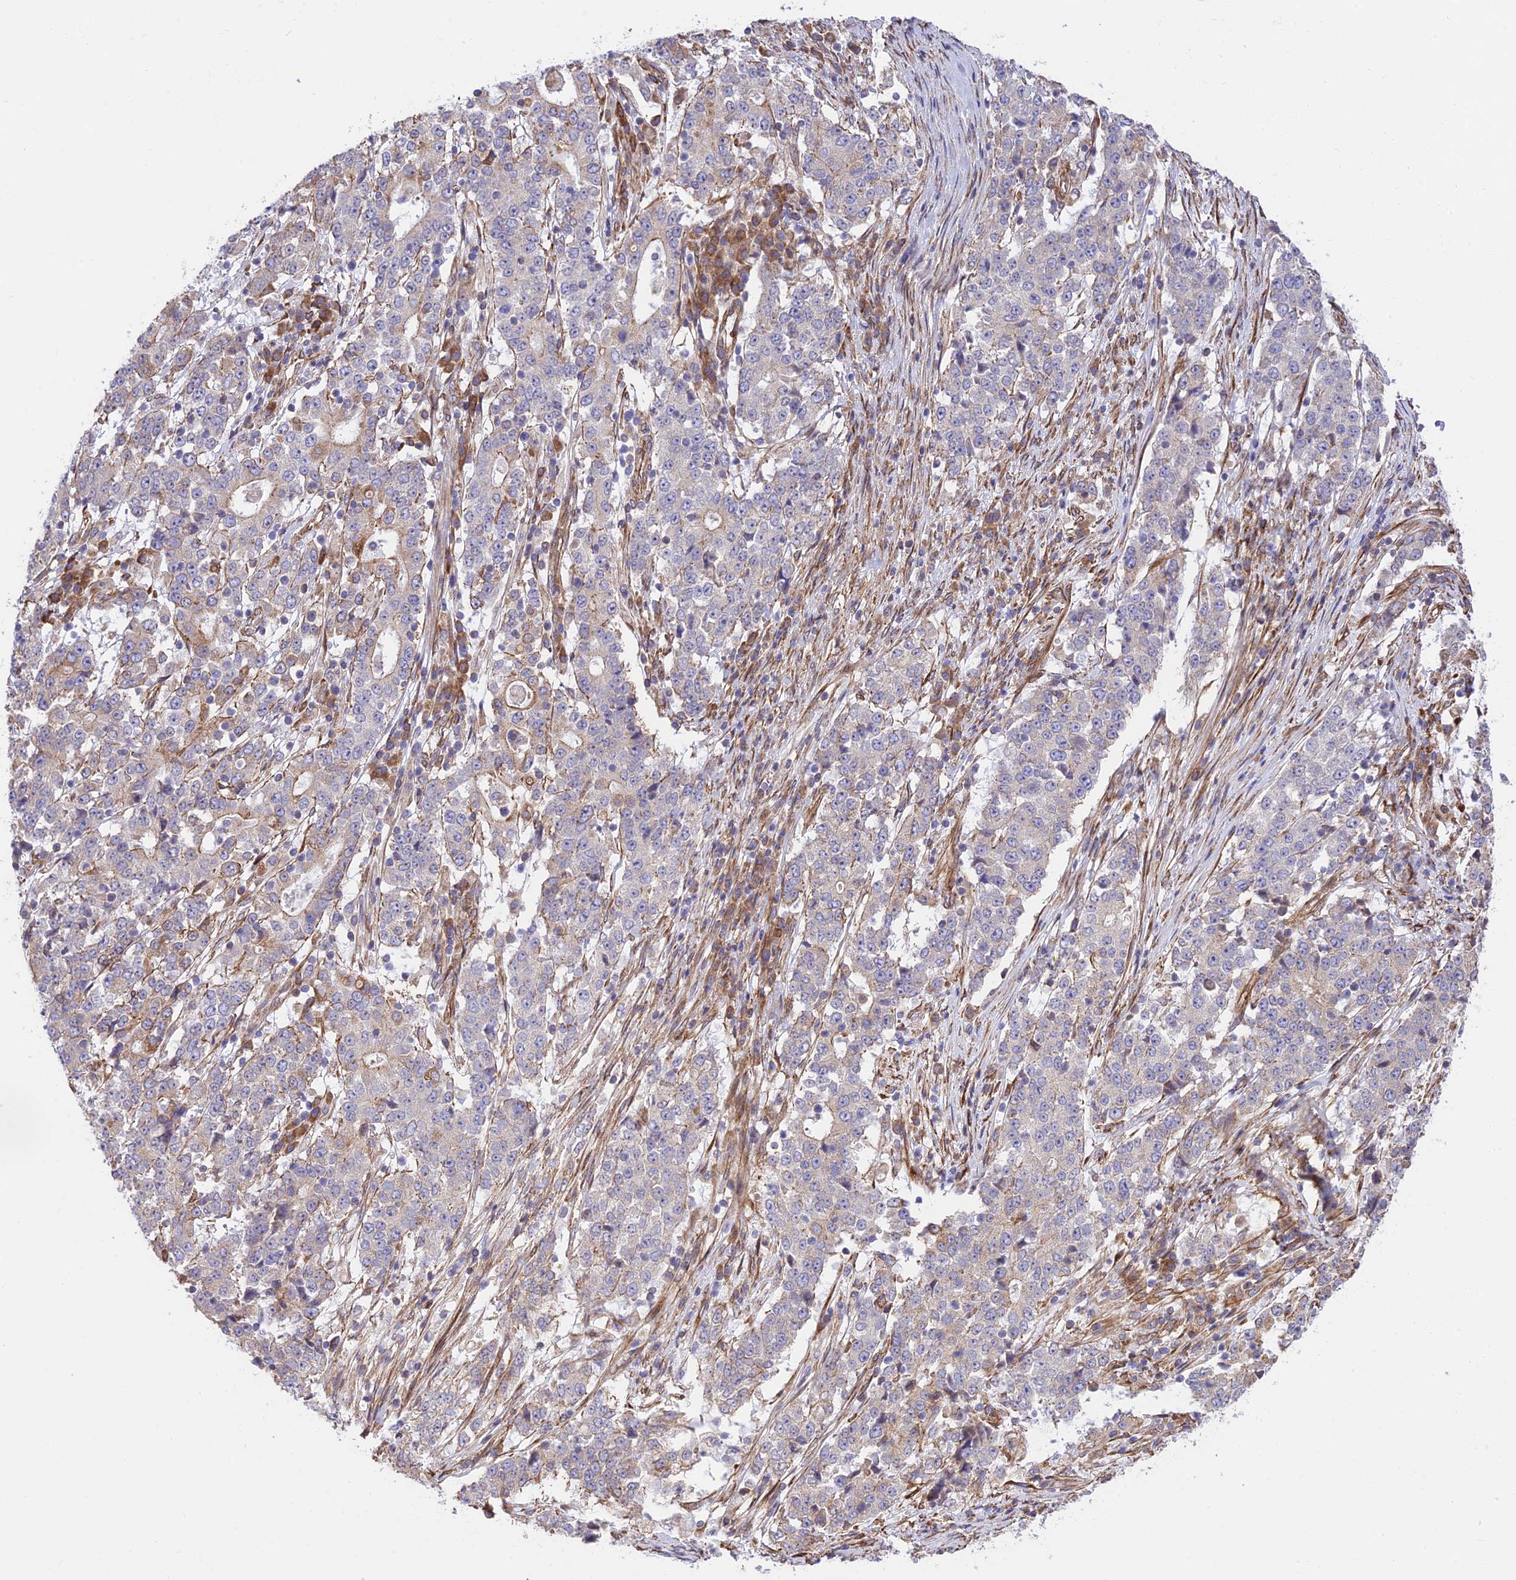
{"staining": {"intensity": "weak", "quantity": "<25%", "location": "cytoplasmic/membranous"}, "tissue": "stomach cancer", "cell_type": "Tumor cells", "image_type": "cancer", "snomed": [{"axis": "morphology", "description": "Adenocarcinoma, NOS"}, {"axis": "topography", "description": "Stomach"}], "caption": "The image shows no significant expression in tumor cells of stomach cancer (adenocarcinoma).", "gene": "EXOC3L4", "patient": {"sex": "male", "age": 59}}